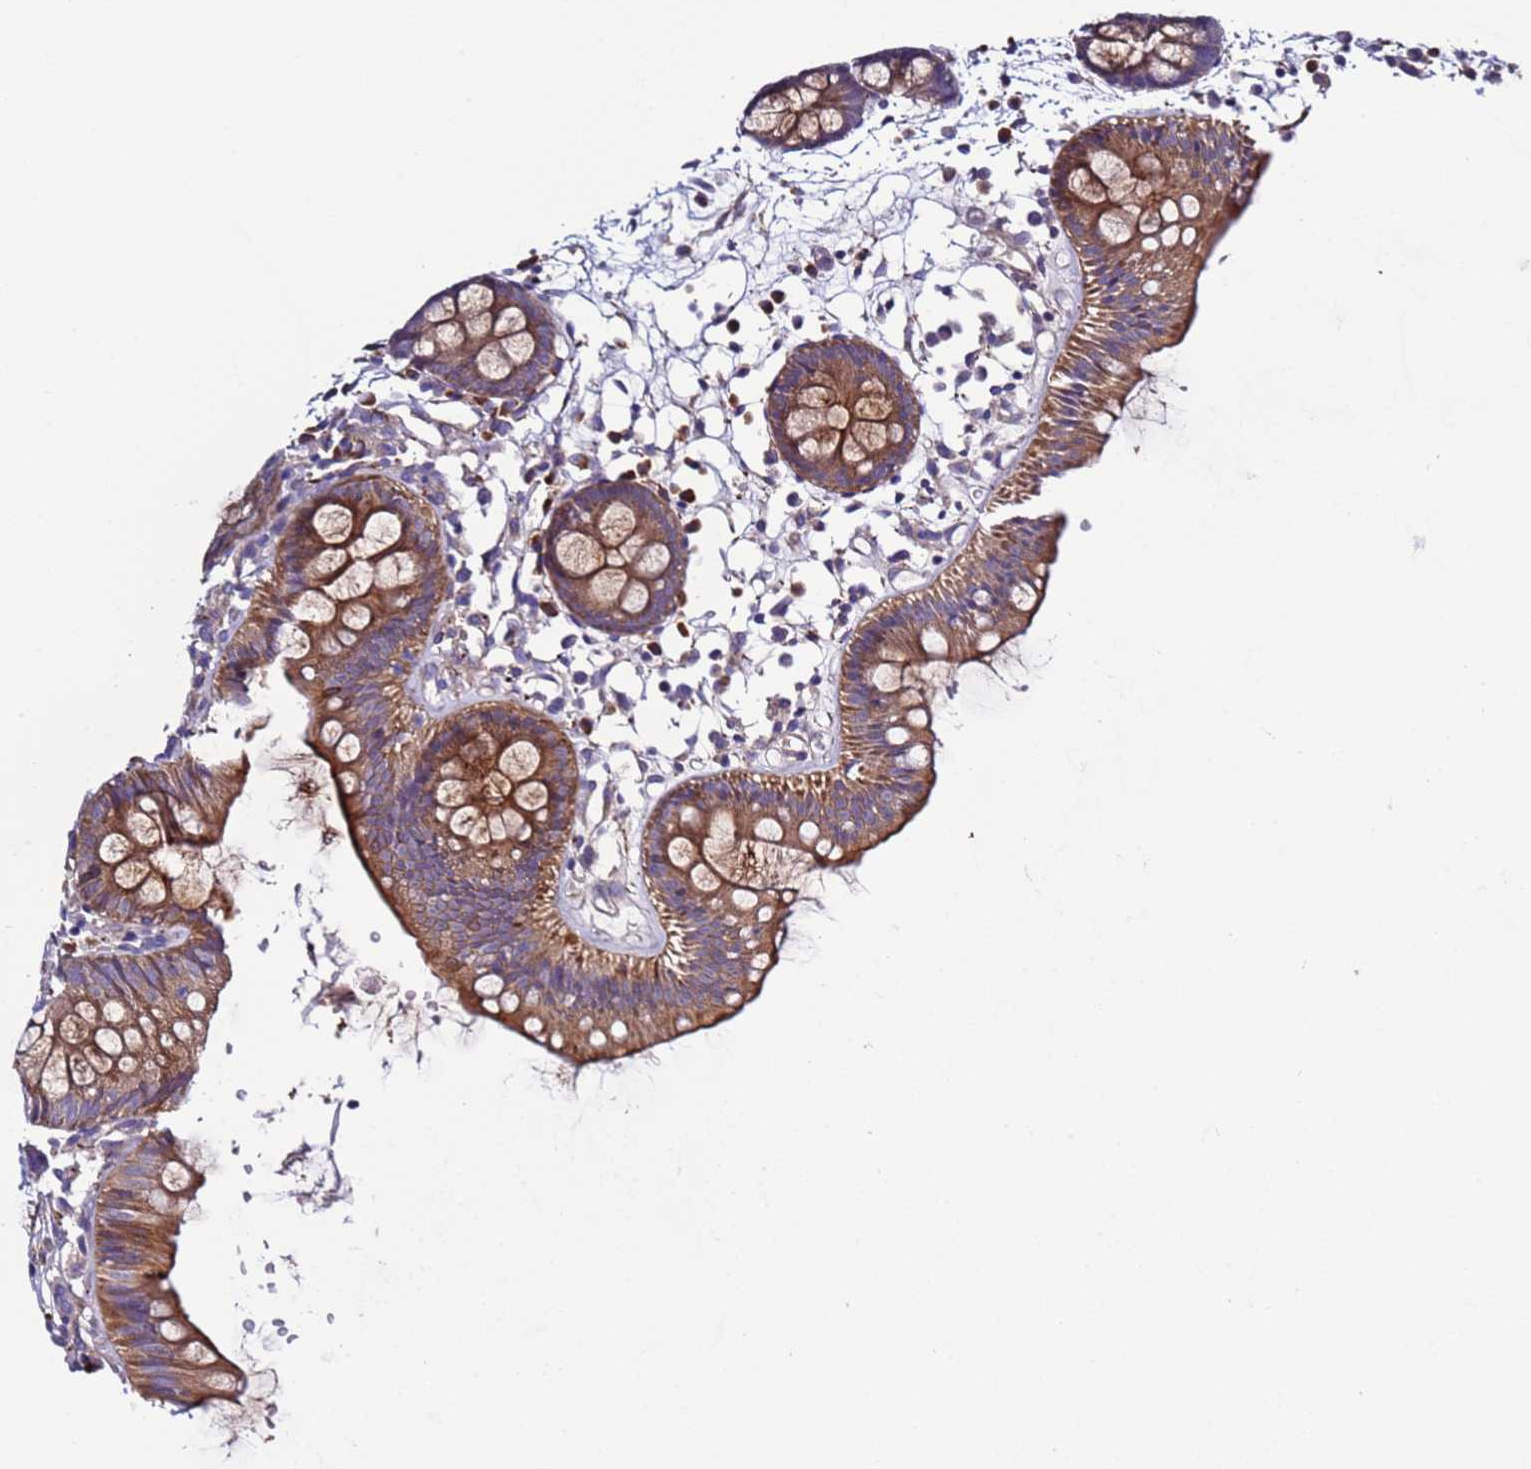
{"staining": {"intensity": "weak", "quantity": ">75%", "location": "cytoplasmic/membranous"}, "tissue": "colon", "cell_type": "Endothelial cells", "image_type": "normal", "snomed": [{"axis": "morphology", "description": "Normal tissue, NOS"}, {"axis": "topography", "description": "Colon"}], "caption": "Immunohistochemistry staining of benign colon, which demonstrates low levels of weak cytoplasmic/membranous expression in about >75% of endothelial cells indicating weak cytoplasmic/membranous protein expression. The staining was performed using DAB (brown) for protein detection and nuclei were counterstained in hematoxylin (blue).", "gene": "SPCS1", "patient": {"sex": "male", "age": 56}}